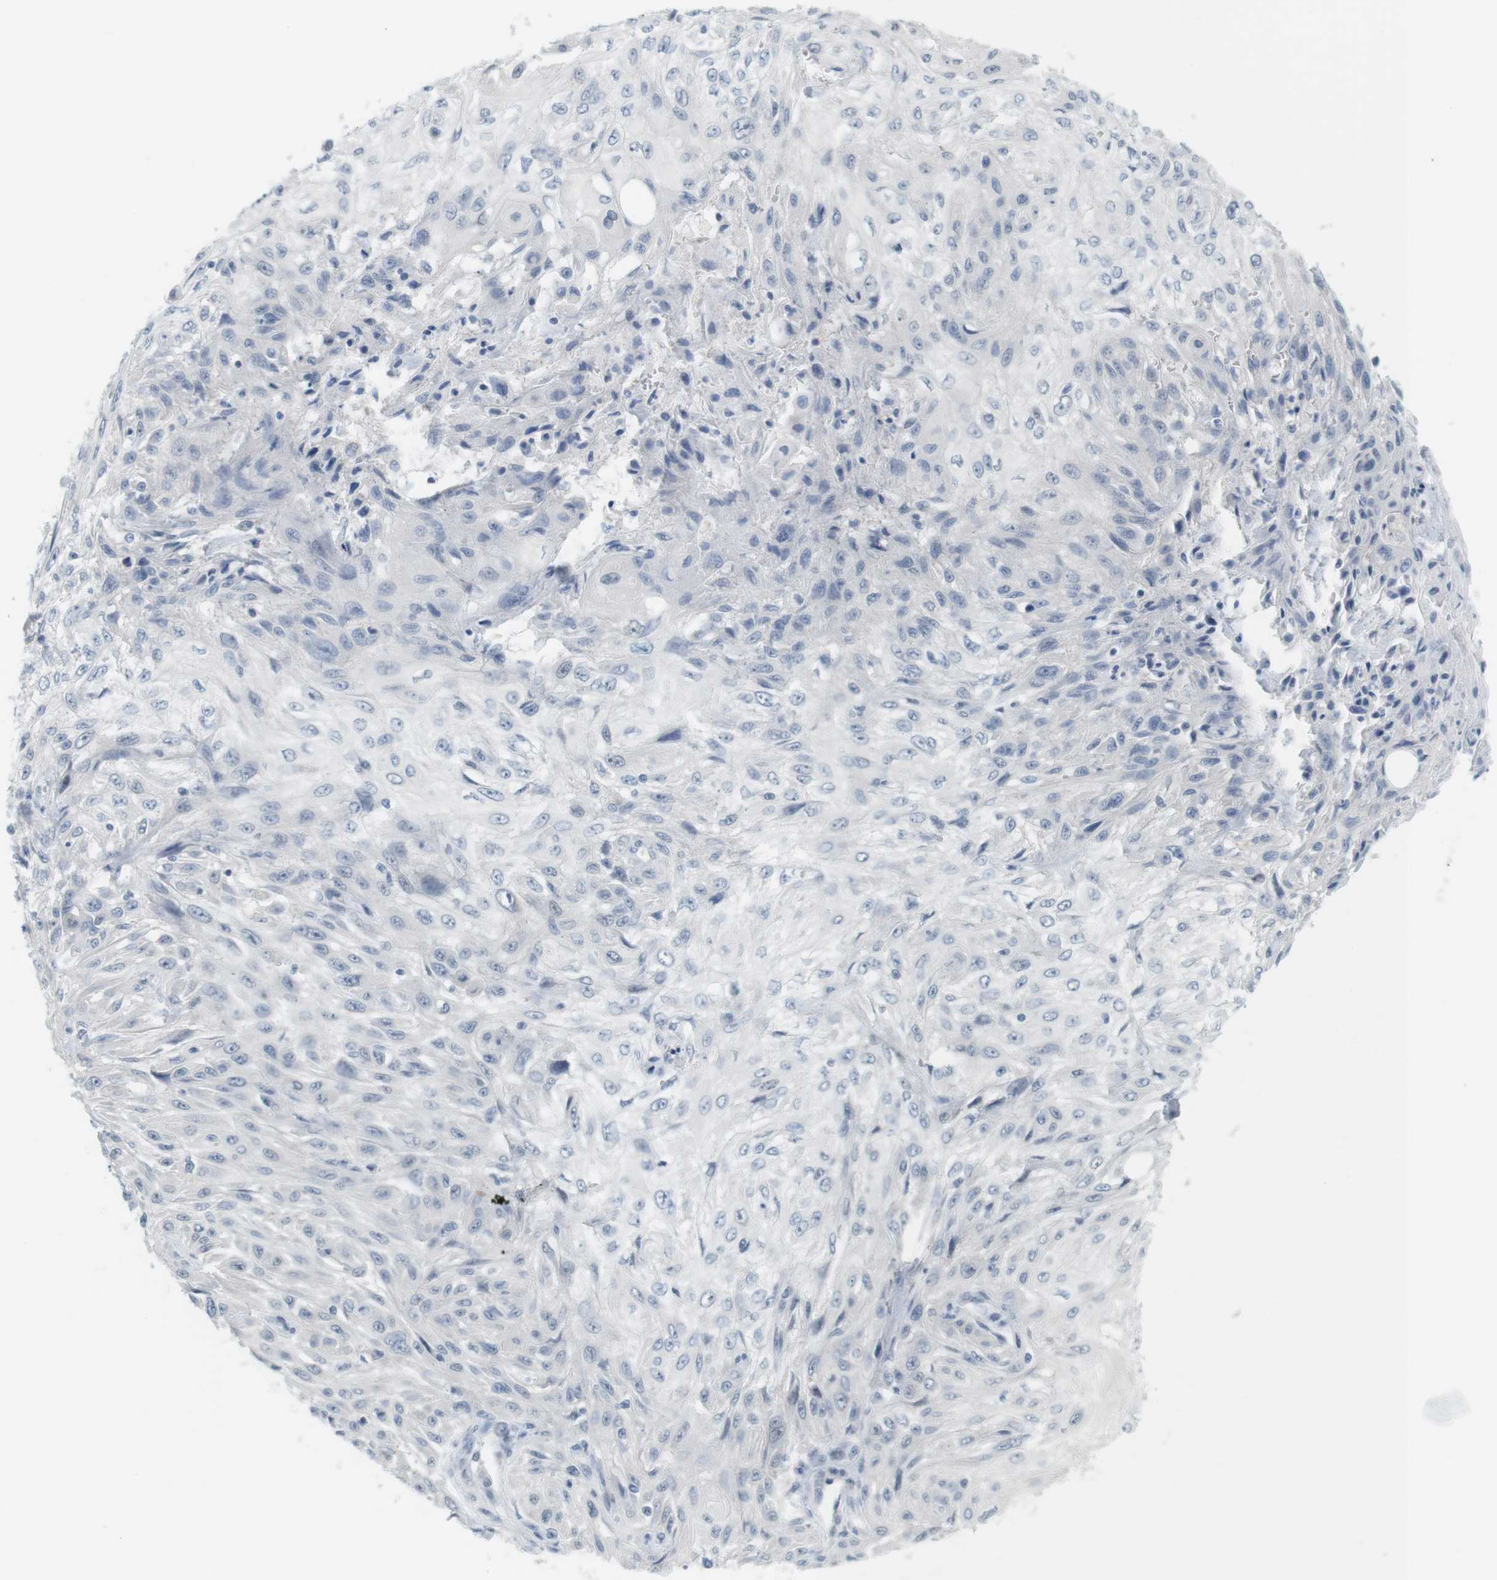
{"staining": {"intensity": "negative", "quantity": "none", "location": "none"}, "tissue": "skin cancer", "cell_type": "Tumor cells", "image_type": "cancer", "snomed": [{"axis": "morphology", "description": "Squamous cell carcinoma, NOS"}, {"axis": "topography", "description": "Skin"}], "caption": "DAB (3,3'-diaminobenzidine) immunohistochemical staining of squamous cell carcinoma (skin) reveals no significant positivity in tumor cells.", "gene": "CREB3L2", "patient": {"sex": "male", "age": 75}}